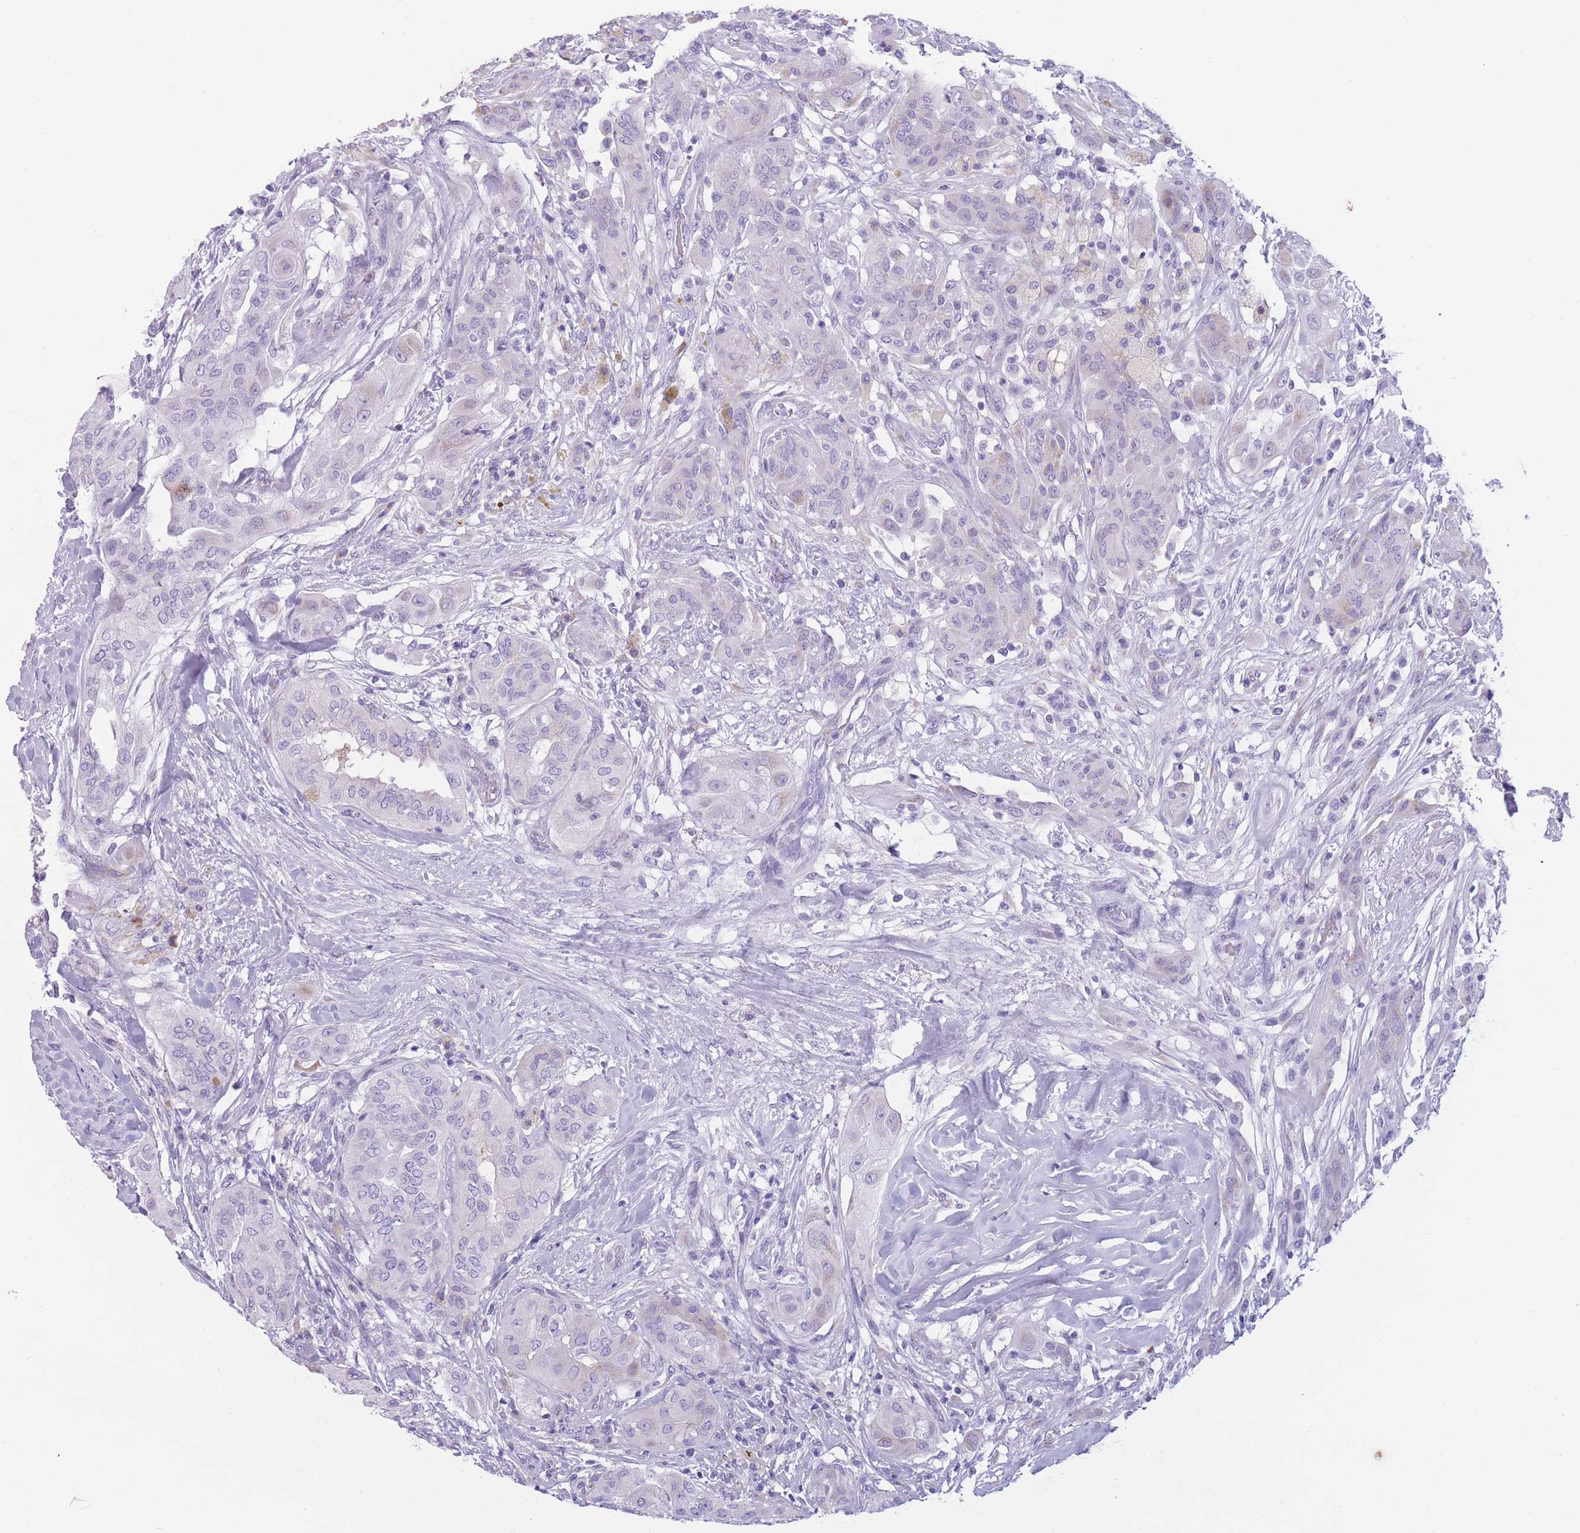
{"staining": {"intensity": "negative", "quantity": "none", "location": "none"}, "tissue": "thyroid cancer", "cell_type": "Tumor cells", "image_type": "cancer", "snomed": [{"axis": "morphology", "description": "Papillary adenocarcinoma, NOS"}, {"axis": "topography", "description": "Thyroid gland"}], "caption": "High power microscopy image of an immunohistochemistry (IHC) histopathology image of thyroid cancer, revealing no significant expression in tumor cells. (DAB (3,3'-diaminobenzidine) immunohistochemistry (IHC) visualized using brightfield microscopy, high magnification).", "gene": "COL27A1", "patient": {"sex": "female", "age": 59}}